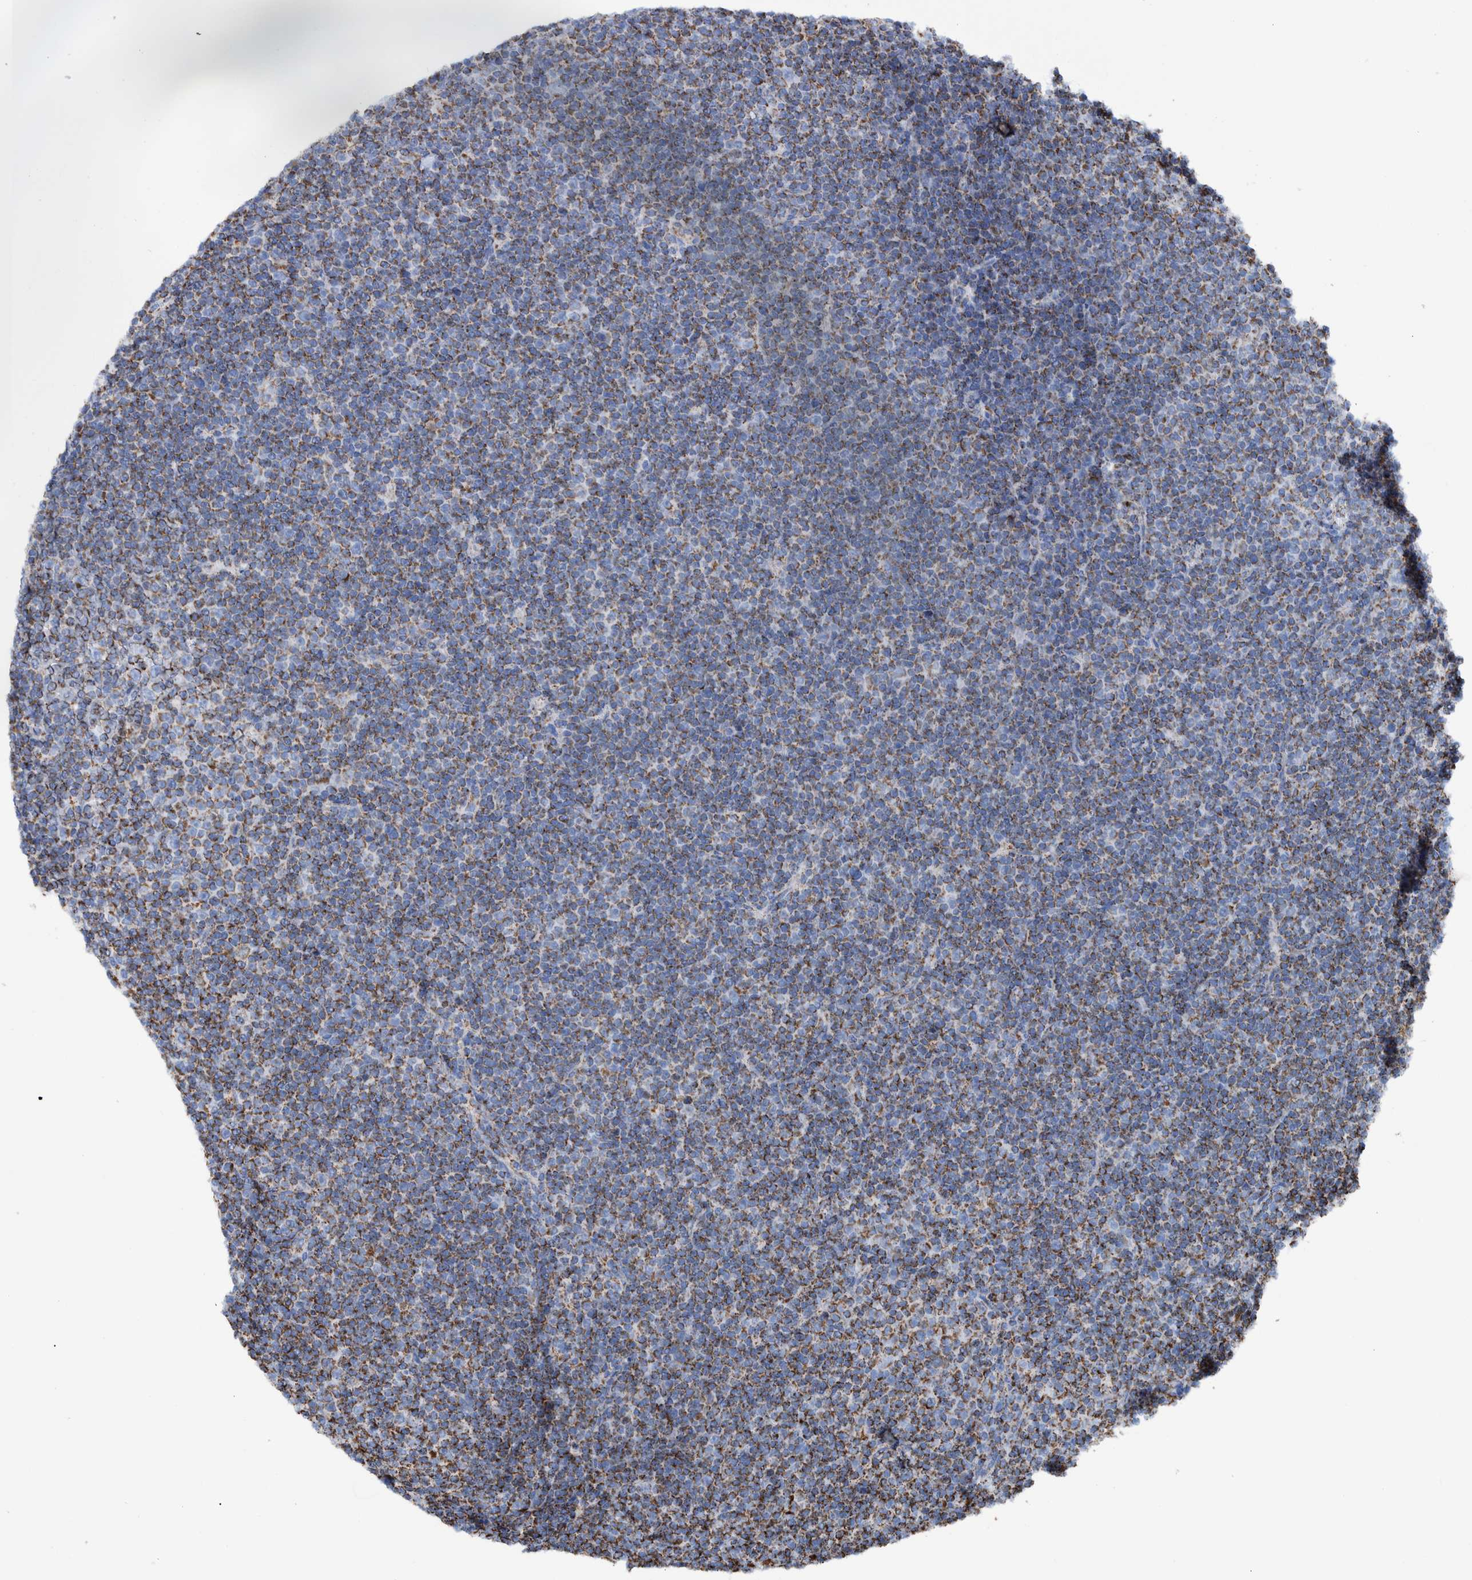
{"staining": {"intensity": "weak", "quantity": ">75%", "location": "cytoplasmic/membranous"}, "tissue": "lymphoma", "cell_type": "Tumor cells", "image_type": "cancer", "snomed": [{"axis": "morphology", "description": "Malignant lymphoma, non-Hodgkin's type, Low grade"}, {"axis": "topography", "description": "Lymph node"}], "caption": "The image reveals immunohistochemical staining of low-grade malignant lymphoma, non-Hodgkin's type. There is weak cytoplasmic/membranous expression is identified in approximately >75% of tumor cells. (Brightfield microscopy of DAB IHC at high magnification).", "gene": "DECR1", "patient": {"sex": "female", "age": 67}}